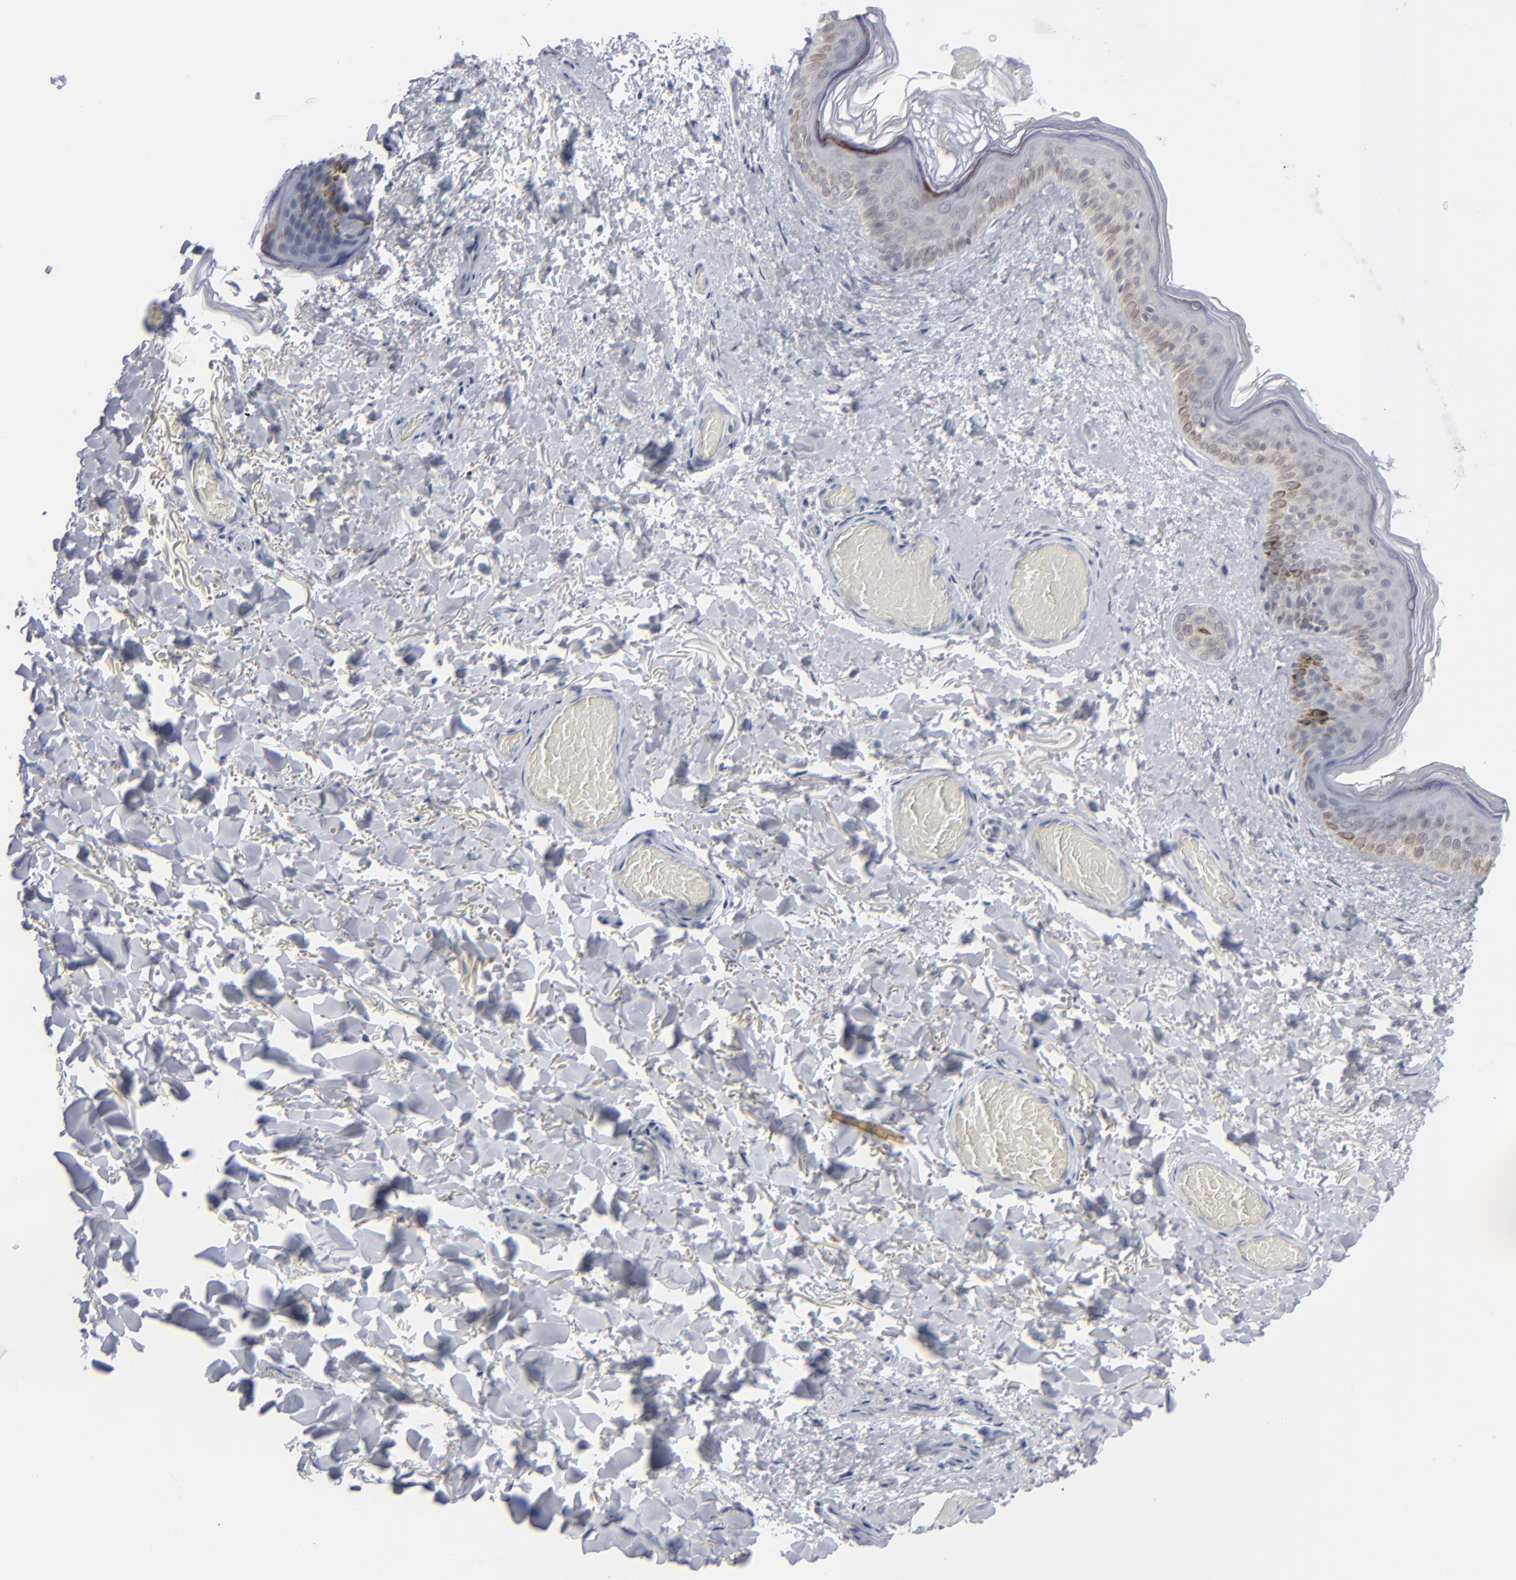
{"staining": {"intensity": "negative", "quantity": "none", "location": "none"}, "tissue": "skin", "cell_type": "Fibroblasts", "image_type": "normal", "snomed": [{"axis": "morphology", "description": "Normal tissue, NOS"}, {"axis": "topography", "description": "Skin"}], "caption": "Immunohistochemistry of benign human skin displays no expression in fibroblasts.", "gene": "NUP88", "patient": {"sex": "male", "age": 63}}